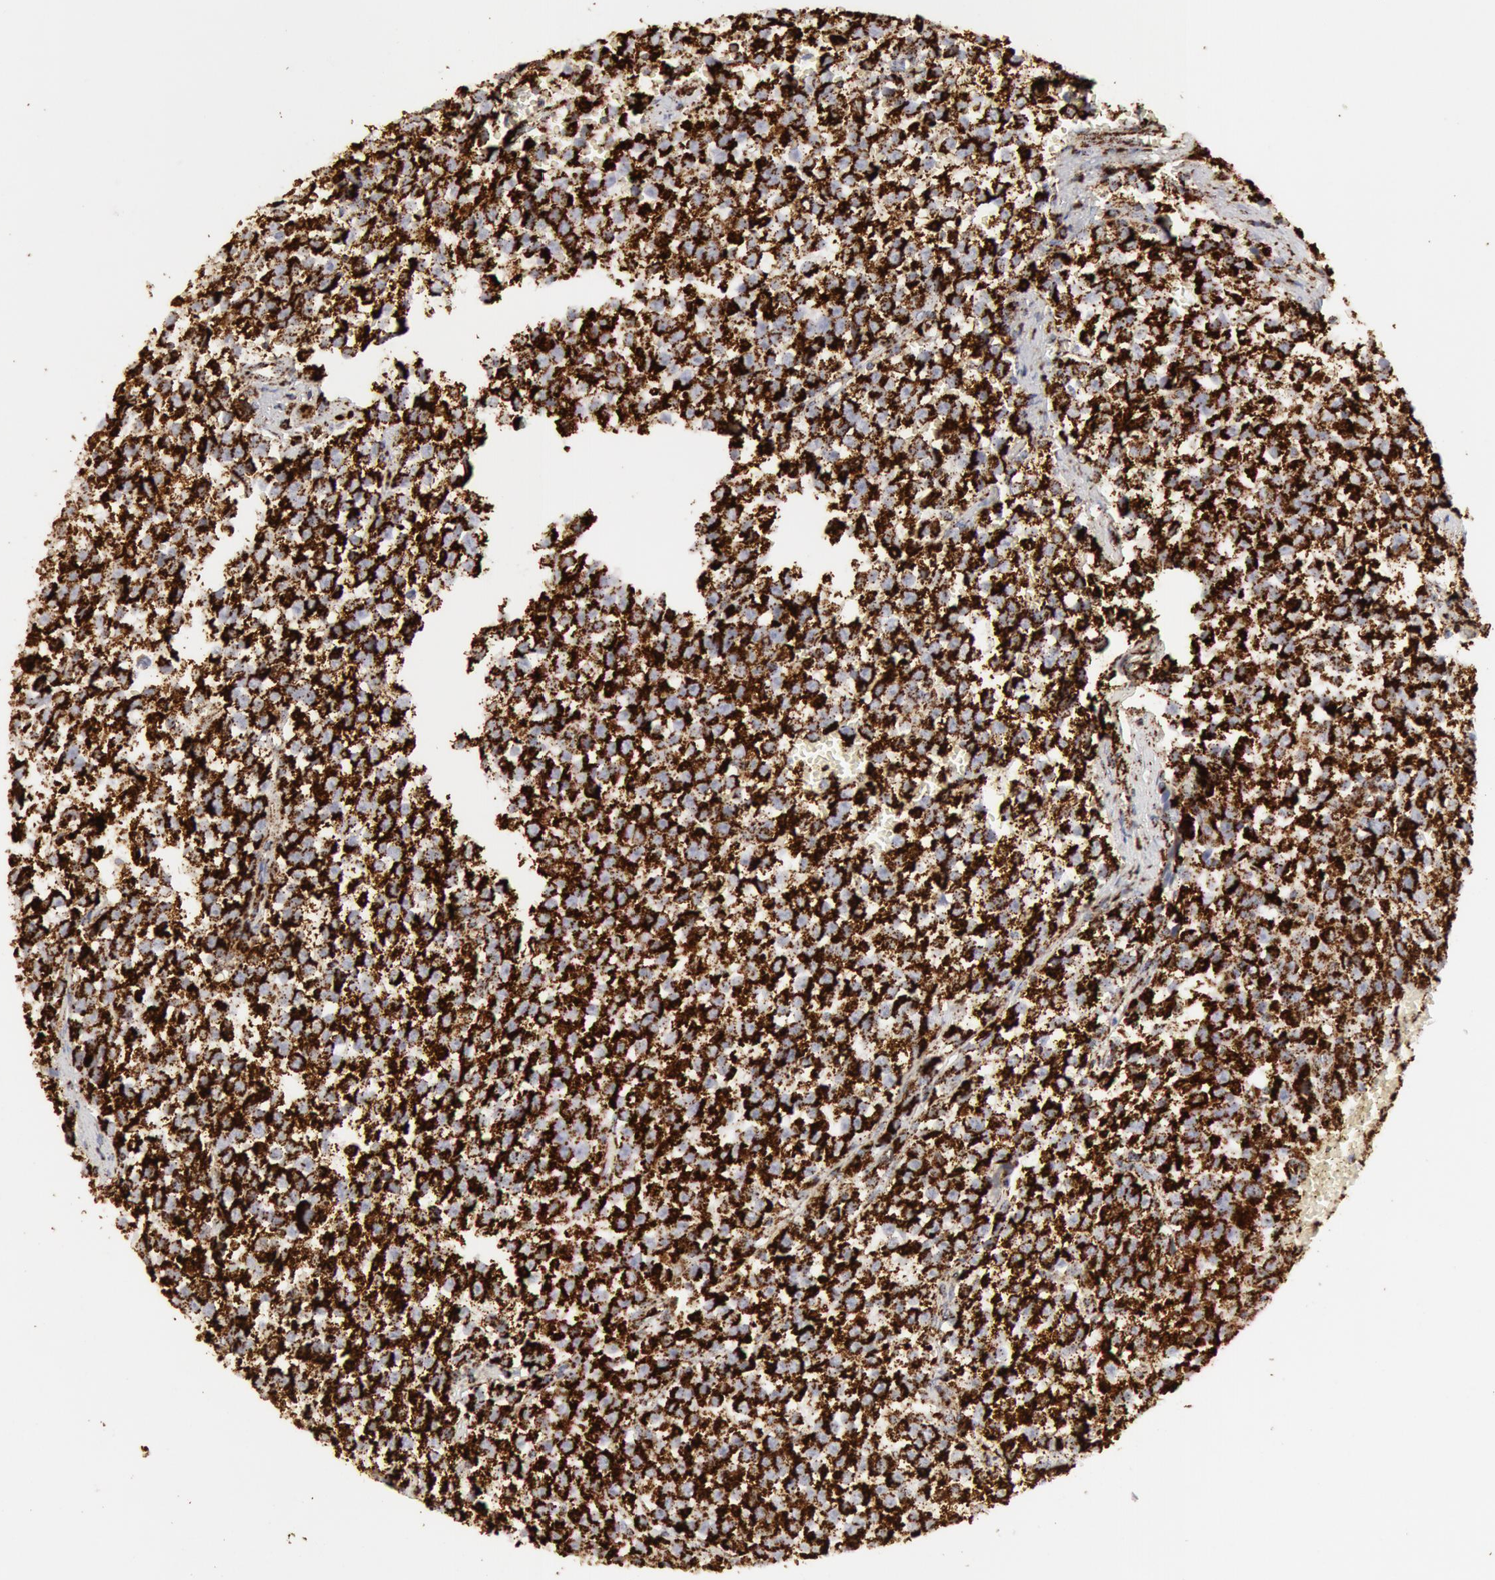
{"staining": {"intensity": "strong", "quantity": ">75%", "location": "cytoplasmic/membranous"}, "tissue": "testis cancer", "cell_type": "Tumor cells", "image_type": "cancer", "snomed": [{"axis": "morphology", "description": "Seminoma, NOS"}, {"axis": "topography", "description": "Testis"}], "caption": "Testis cancer tissue demonstrates strong cytoplasmic/membranous positivity in about >75% of tumor cells, visualized by immunohistochemistry. Immunohistochemistry (ihc) stains the protein in brown and the nuclei are stained blue.", "gene": "ATP5F1B", "patient": {"sex": "male", "age": 35}}